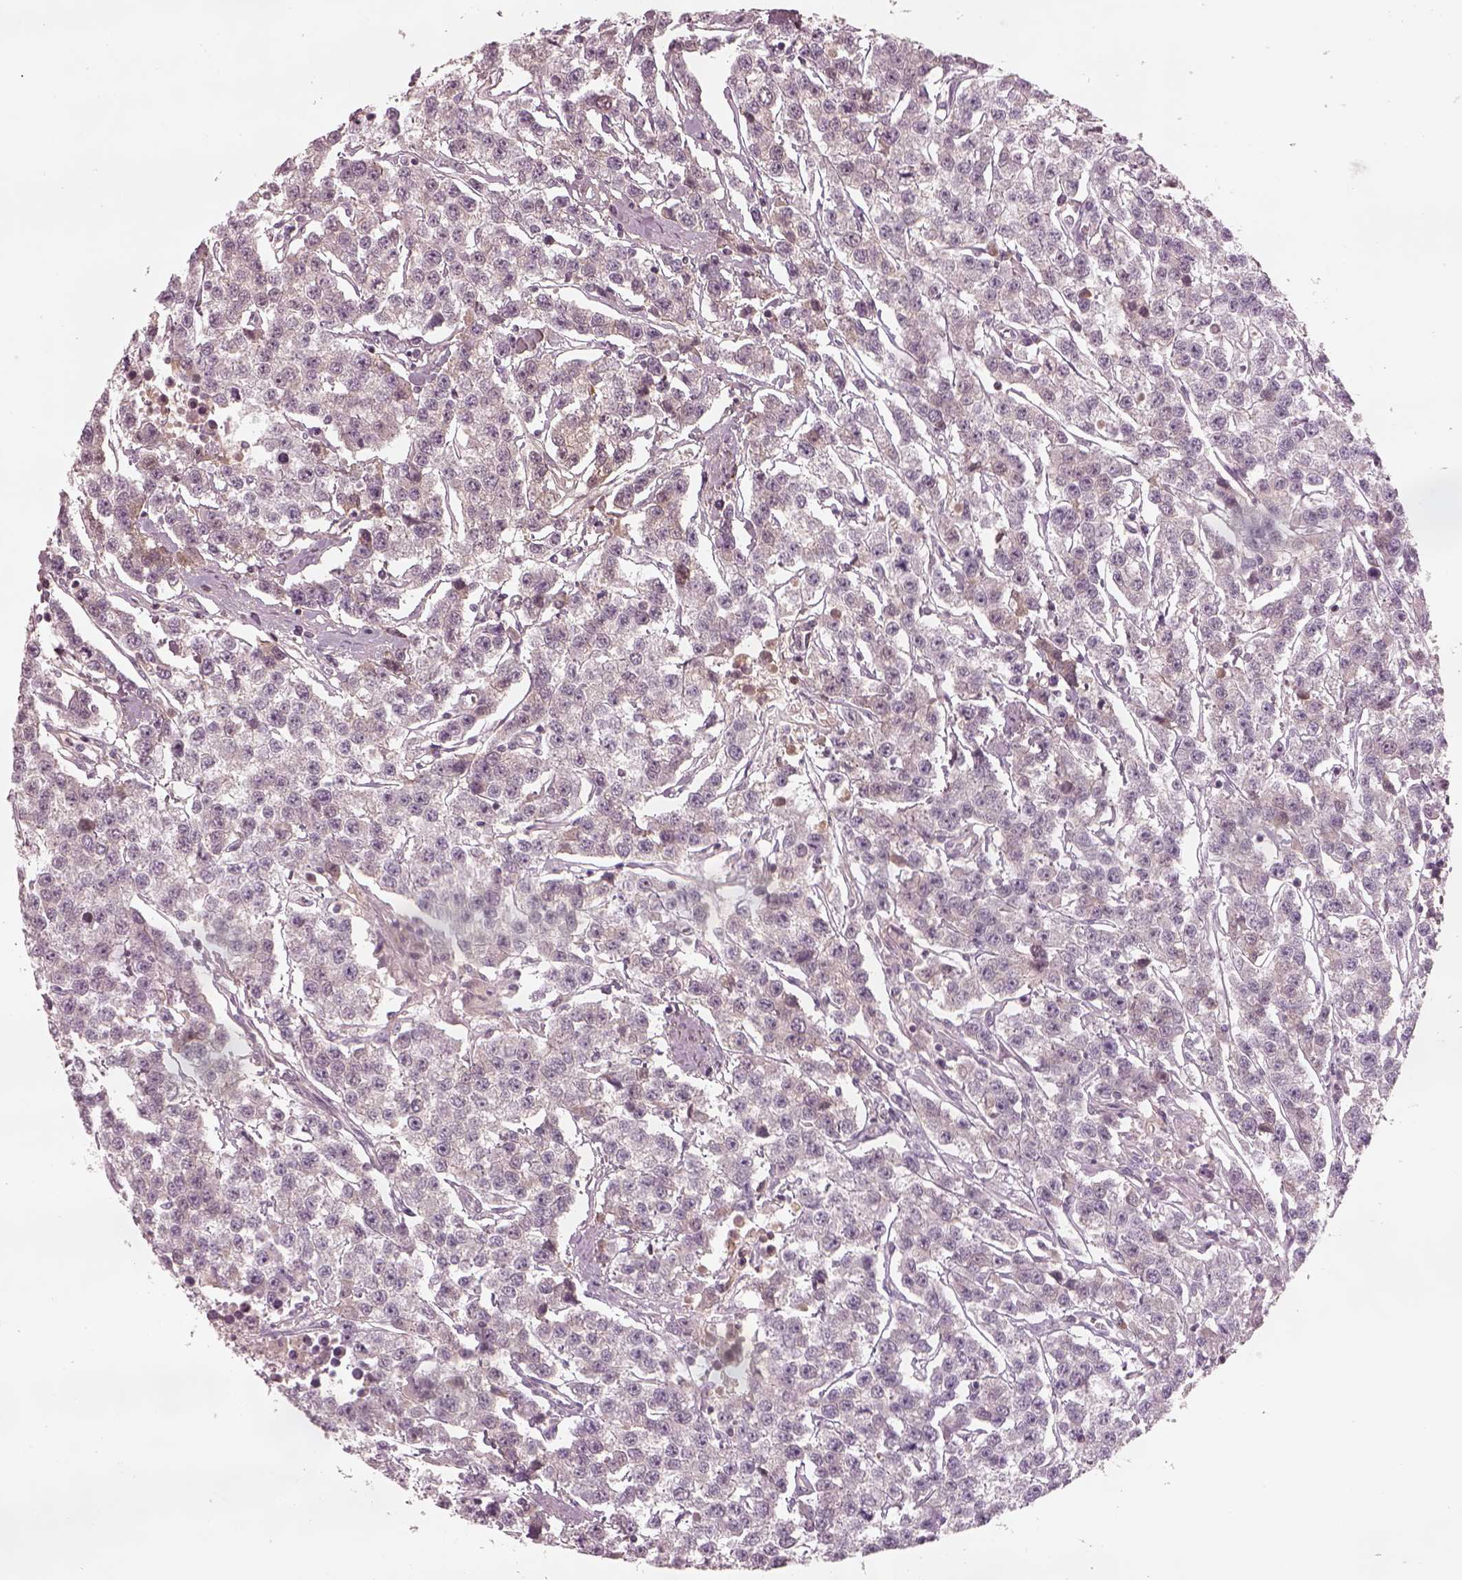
{"staining": {"intensity": "negative", "quantity": "none", "location": "none"}, "tissue": "testis cancer", "cell_type": "Tumor cells", "image_type": "cancer", "snomed": [{"axis": "morphology", "description": "Seminoma, NOS"}, {"axis": "topography", "description": "Testis"}], "caption": "There is no significant positivity in tumor cells of testis seminoma.", "gene": "SDCBP2", "patient": {"sex": "male", "age": 59}}